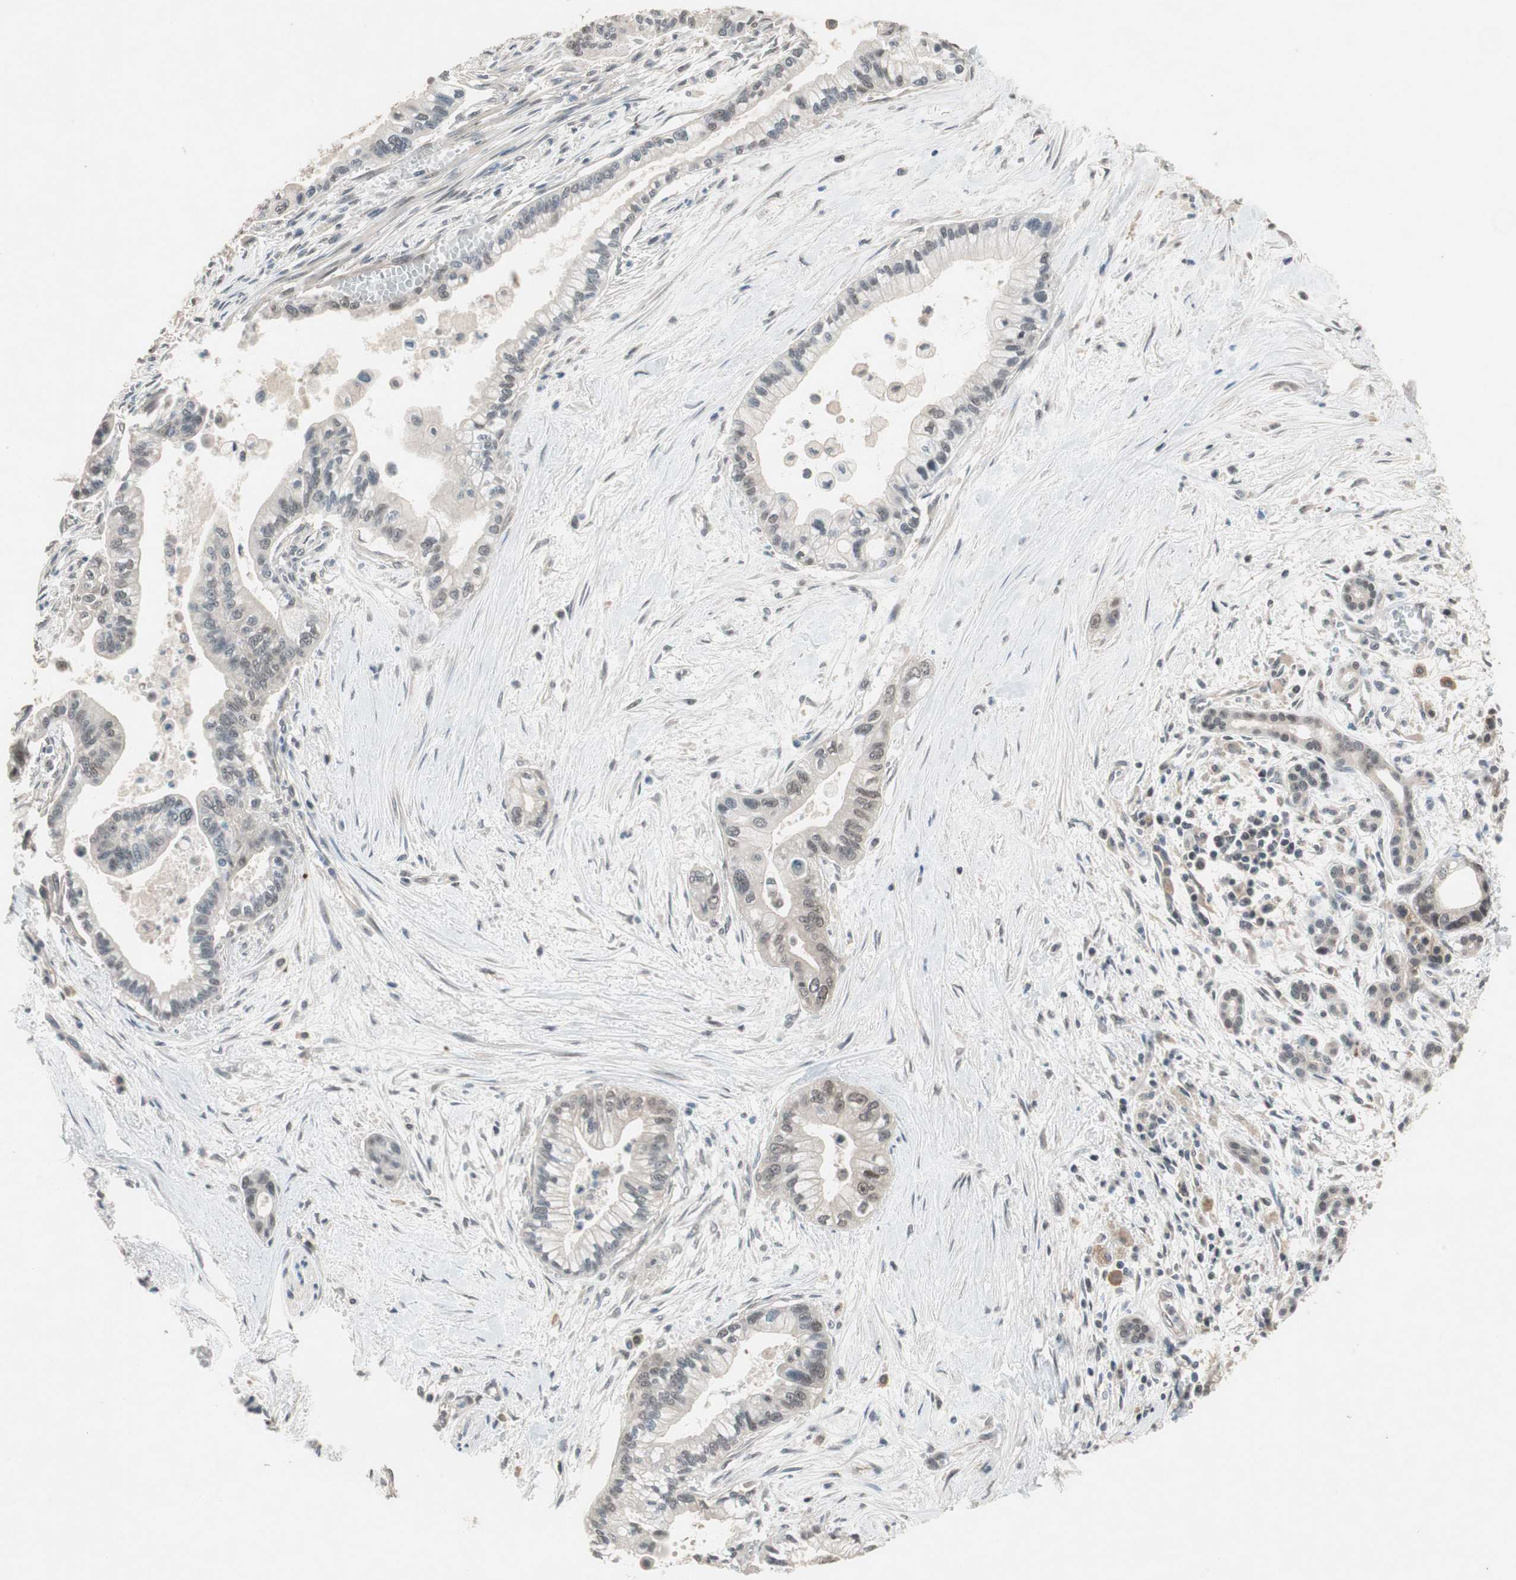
{"staining": {"intensity": "moderate", "quantity": "25%-75%", "location": "cytoplasmic/membranous,nuclear"}, "tissue": "pancreatic cancer", "cell_type": "Tumor cells", "image_type": "cancer", "snomed": [{"axis": "morphology", "description": "Adenocarcinoma, NOS"}, {"axis": "topography", "description": "Pancreas"}], "caption": "This photomicrograph displays immunohistochemistry staining of human pancreatic cancer (adenocarcinoma), with medium moderate cytoplasmic/membranous and nuclear expression in approximately 25%-75% of tumor cells.", "gene": "GART", "patient": {"sex": "male", "age": 70}}